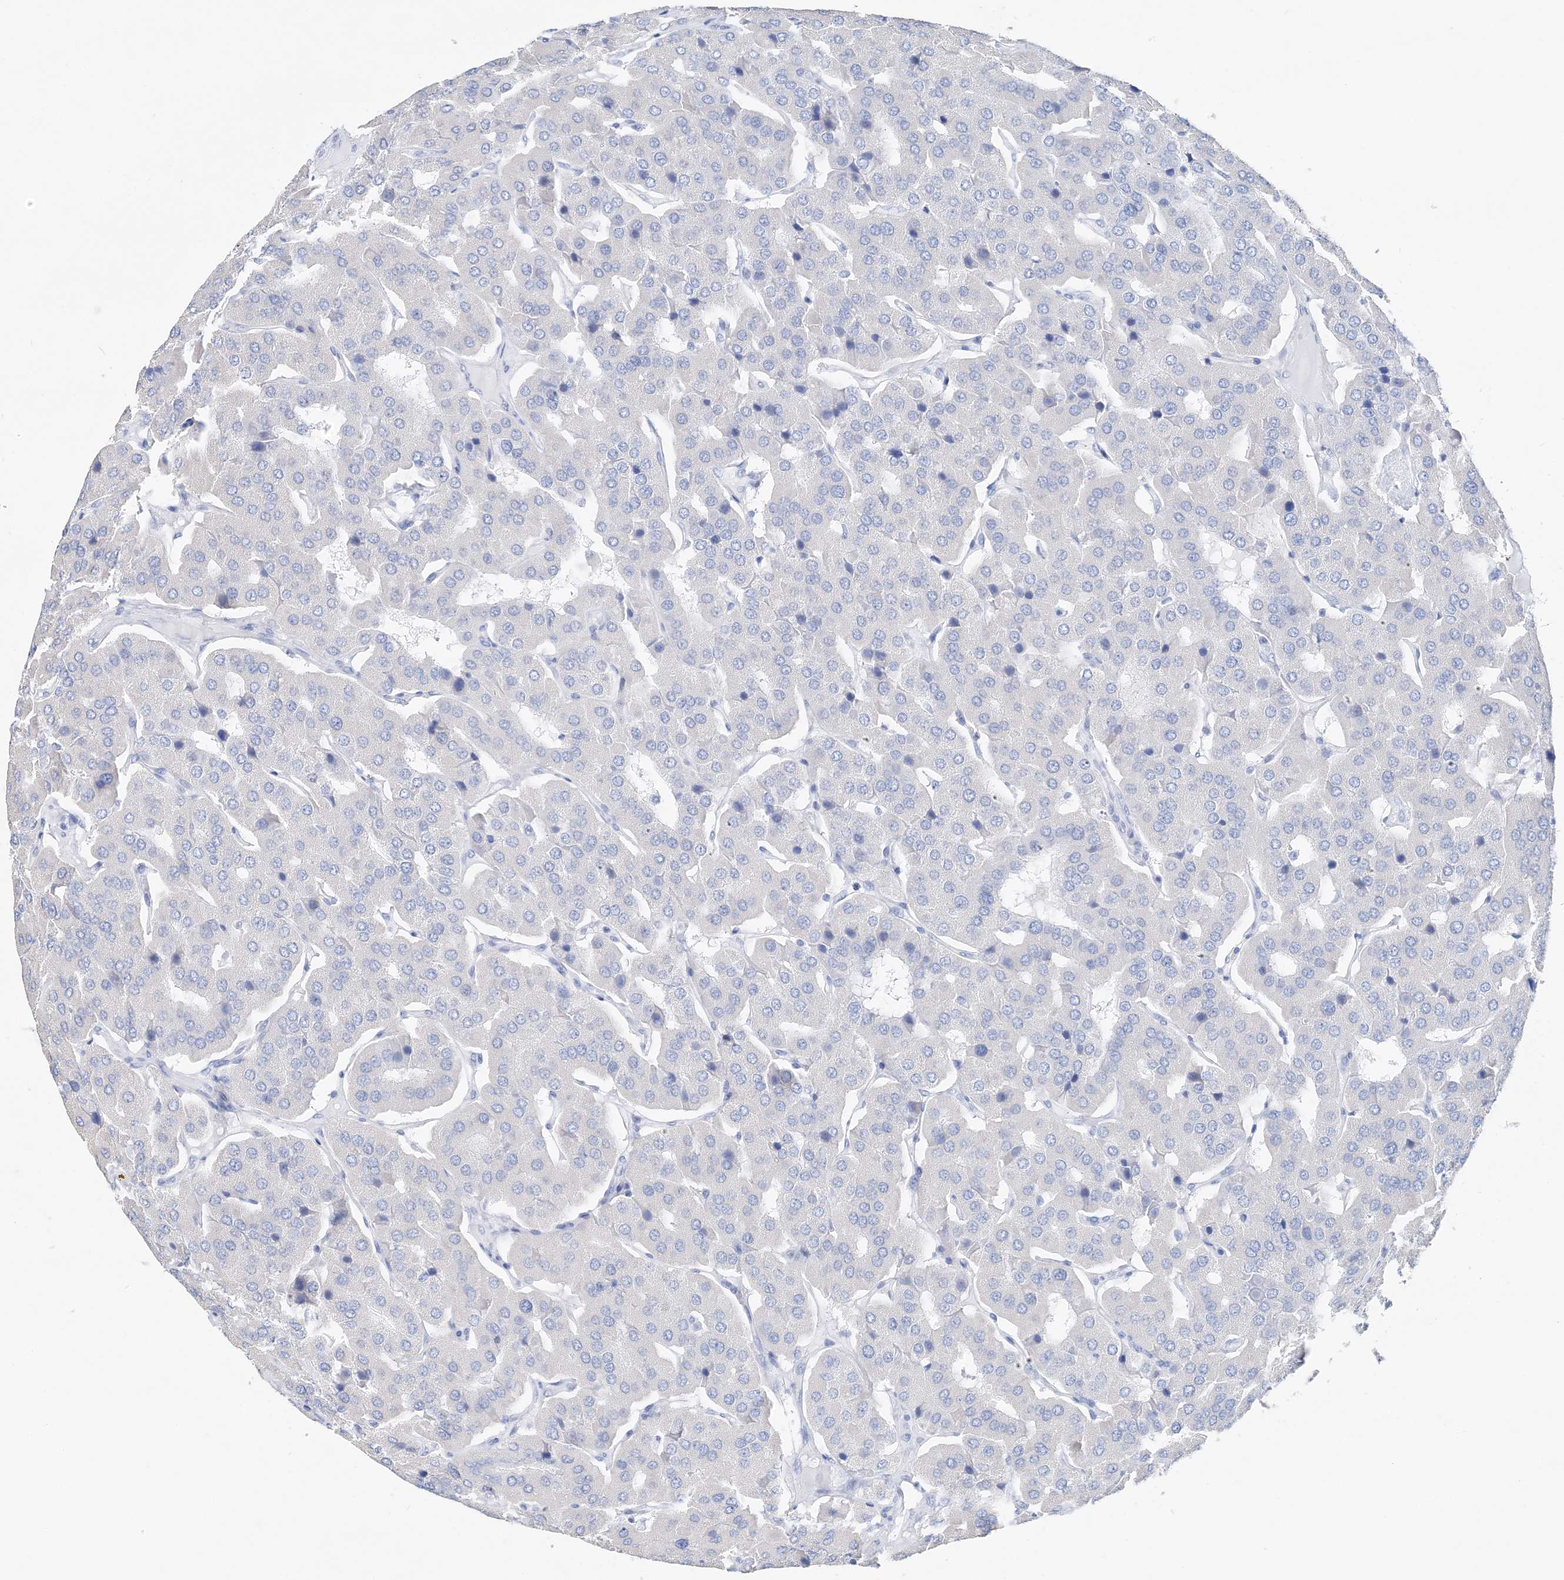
{"staining": {"intensity": "negative", "quantity": "none", "location": "none"}, "tissue": "parathyroid gland", "cell_type": "Glandular cells", "image_type": "normal", "snomed": [{"axis": "morphology", "description": "Normal tissue, NOS"}, {"axis": "morphology", "description": "Adenoma, NOS"}, {"axis": "topography", "description": "Parathyroid gland"}], "caption": "IHC image of unremarkable human parathyroid gland stained for a protein (brown), which displays no staining in glandular cells. (Stains: DAB (3,3'-diaminobenzidine) immunohistochemistry with hematoxylin counter stain, Microscopy: brightfield microscopy at high magnification).", "gene": "TSPYL6", "patient": {"sex": "female", "age": 86}}